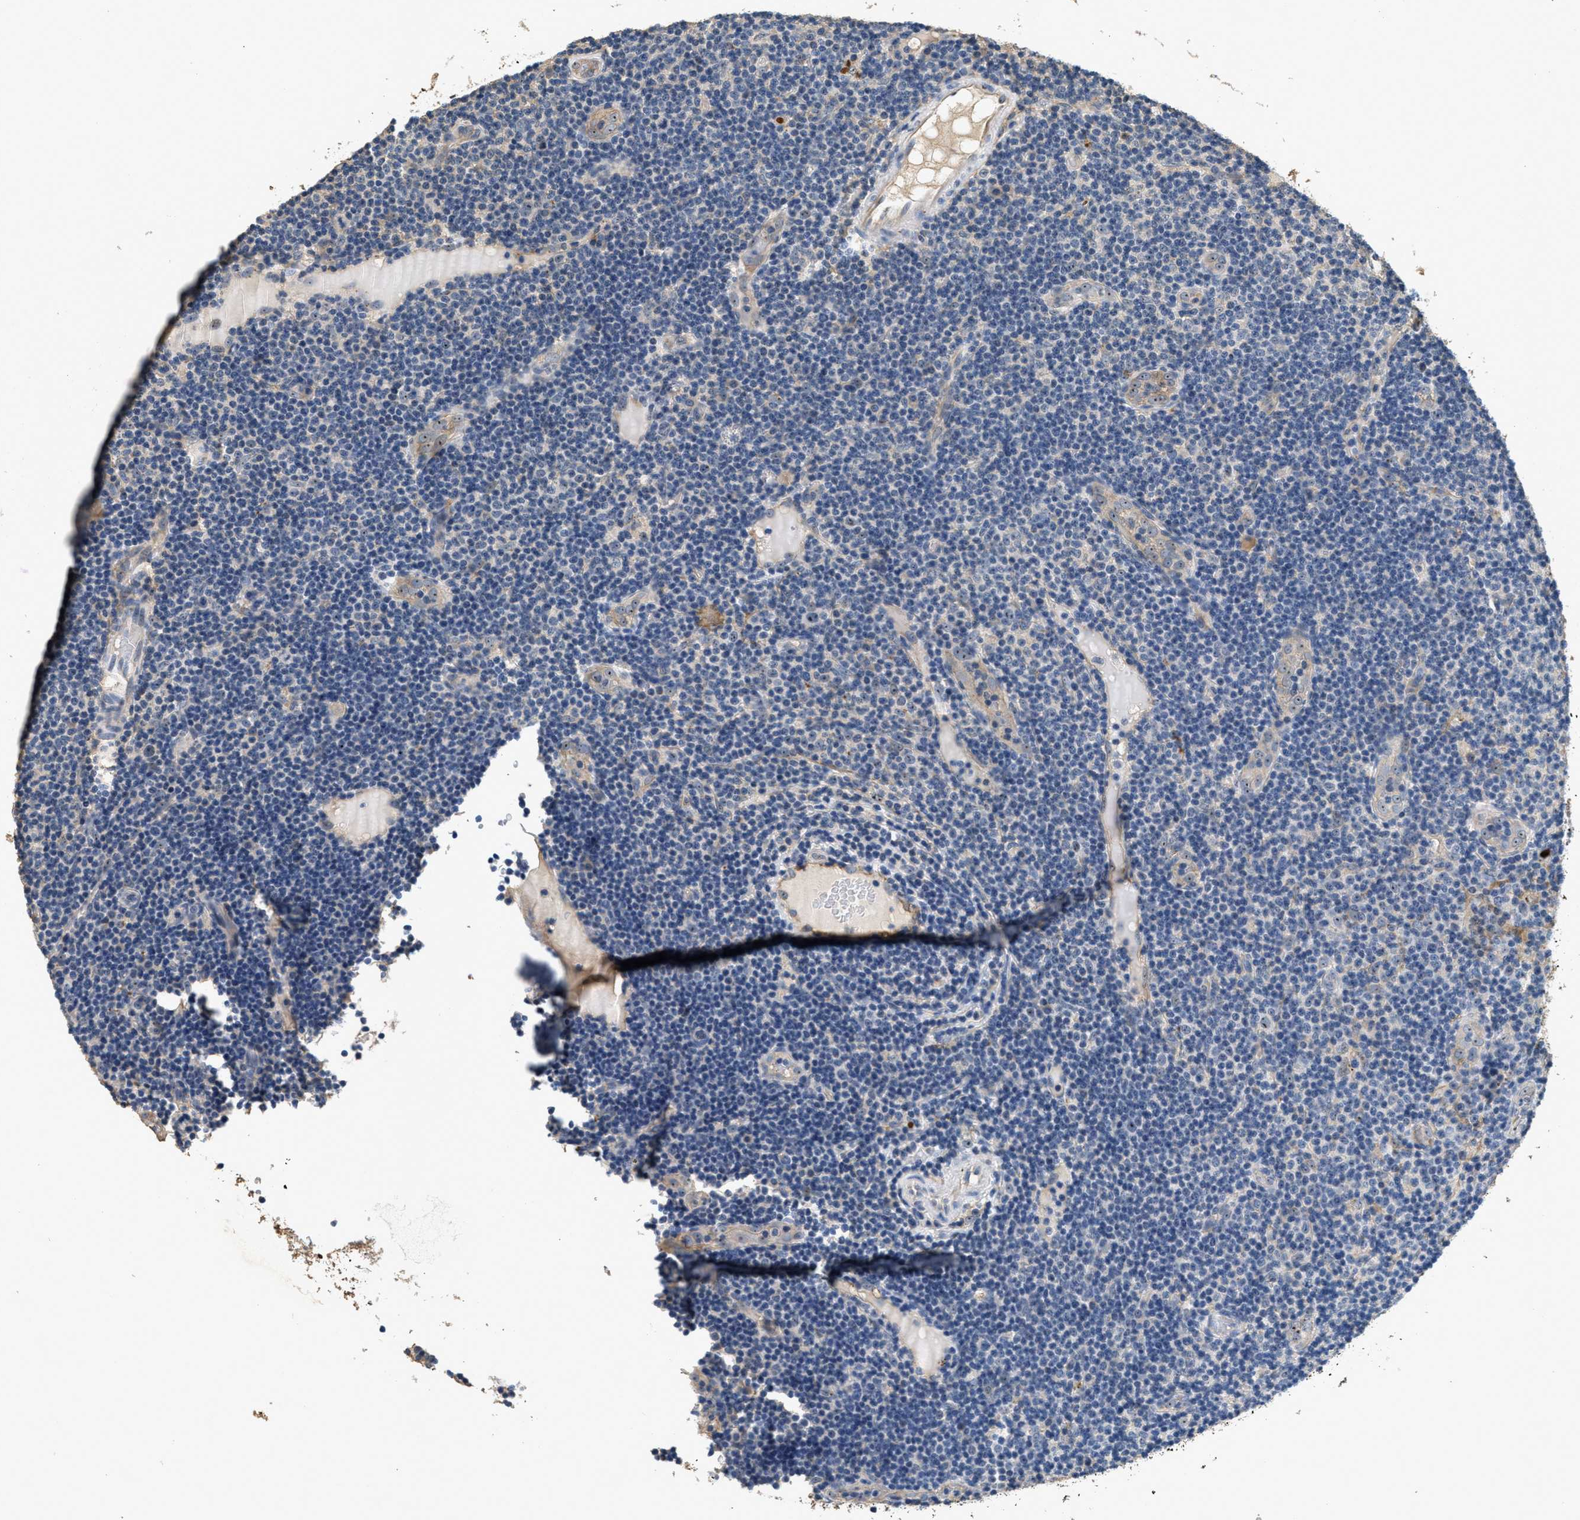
{"staining": {"intensity": "moderate", "quantity": "<25%", "location": "nuclear"}, "tissue": "lymphoma", "cell_type": "Tumor cells", "image_type": "cancer", "snomed": [{"axis": "morphology", "description": "Malignant lymphoma, non-Hodgkin's type, Low grade"}, {"axis": "topography", "description": "Lymph node"}], "caption": "The photomicrograph displays immunohistochemical staining of malignant lymphoma, non-Hodgkin's type (low-grade). There is moderate nuclear positivity is seen in about <25% of tumor cells. (Brightfield microscopy of DAB IHC at high magnification).", "gene": "OSMR", "patient": {"sex": "male", "age": 83}}